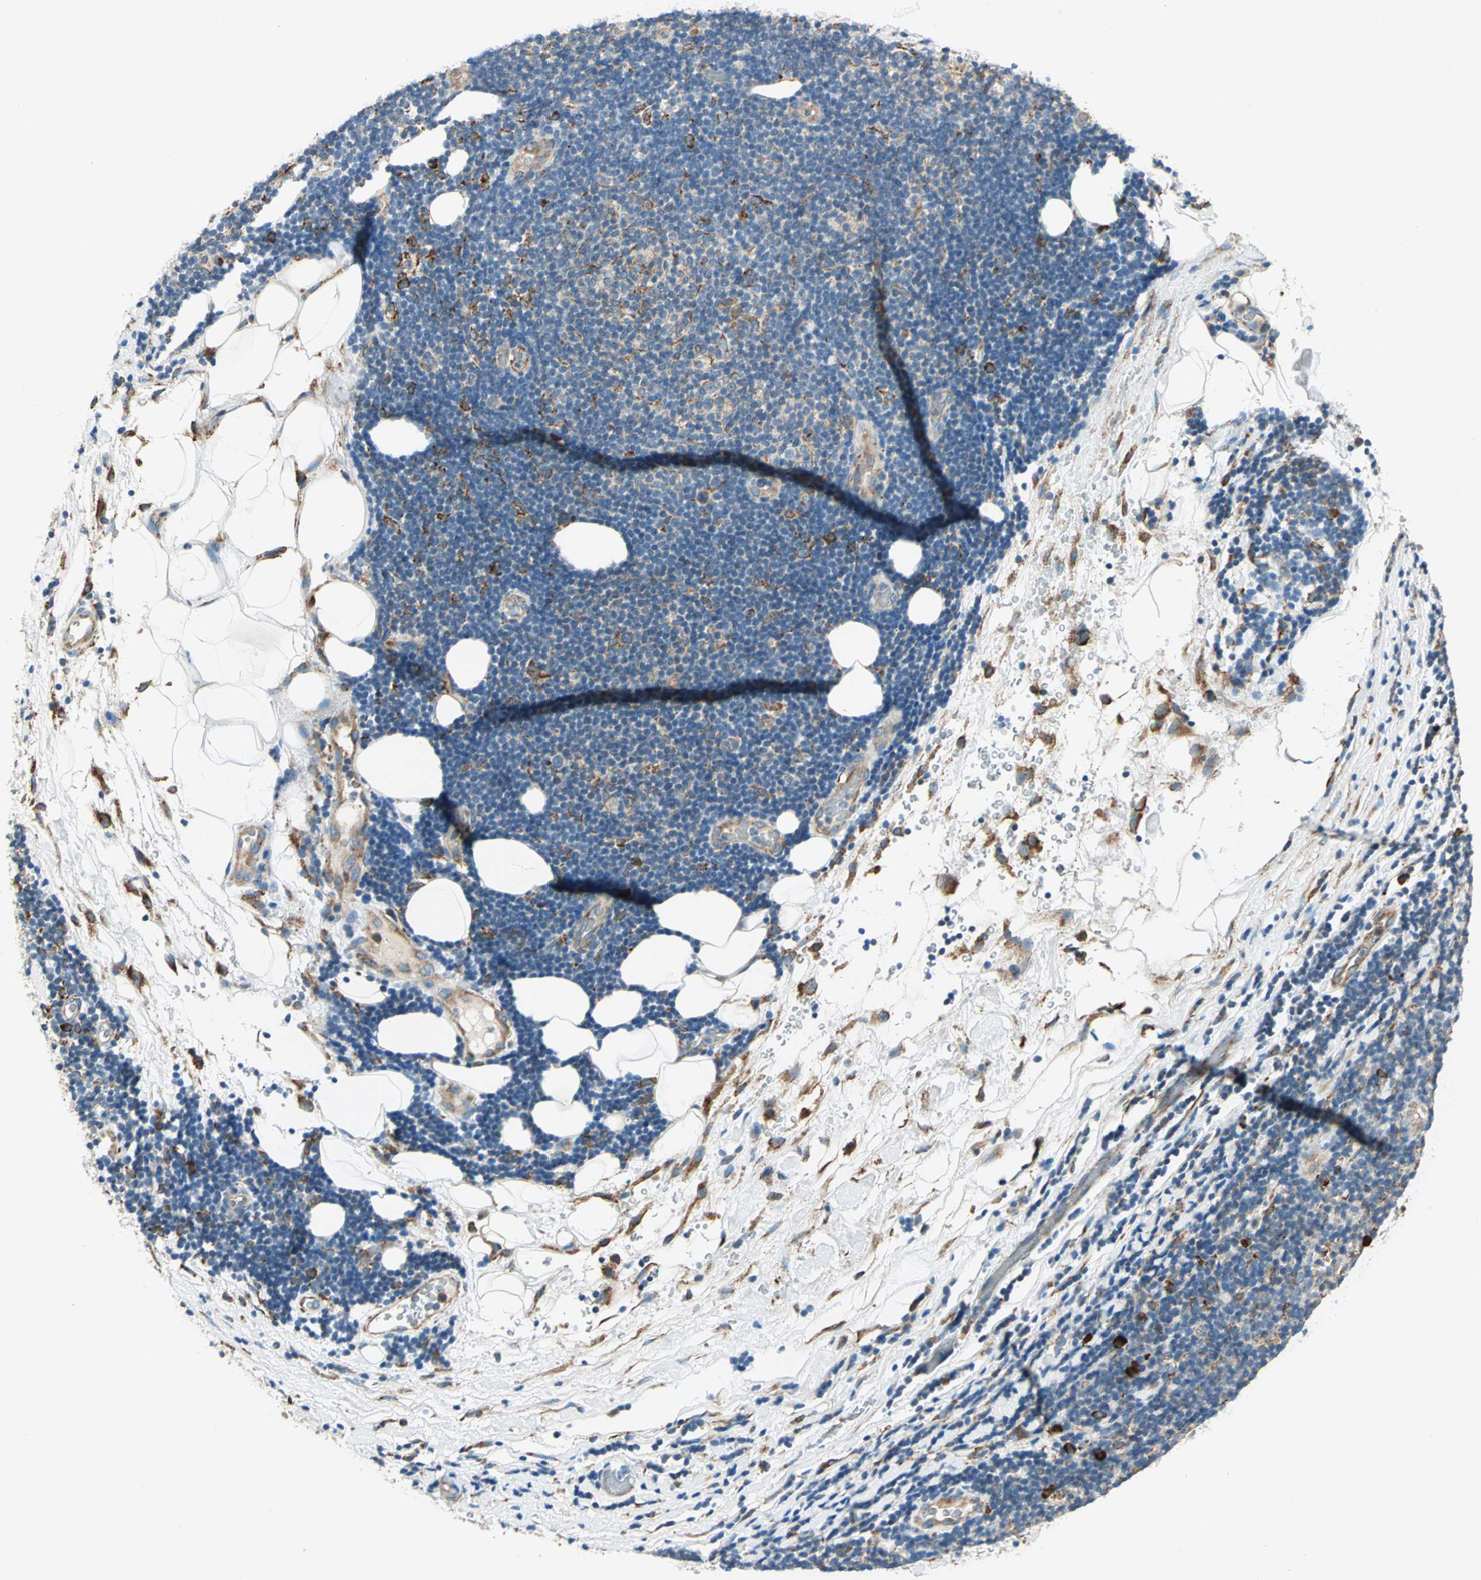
{"staining": {"intensity": "moderate", "quantity": "25%-75%", "location": "cytoplasmic/membranous"}, "tissue": "lymphoma", "cell_type": "Tumor cells", "image_type": "cancer", "snomed": [{"axis": "morphology", "description": "Malignant lymphoma, non-Hodgkin's type, Low grade"}, {"axis": "topography", "description": "Lymph node"}], "caption": "Protein staining of lymphoma tissue exhibits moderate cytoplasmic/membranous staining in about 25%-75% of tumor cells. (brown staining indicates protein expression, while blue staining denotes nuclei).", "gene": "PDIA4", "patient": {"sex": "male", "age": 83}}